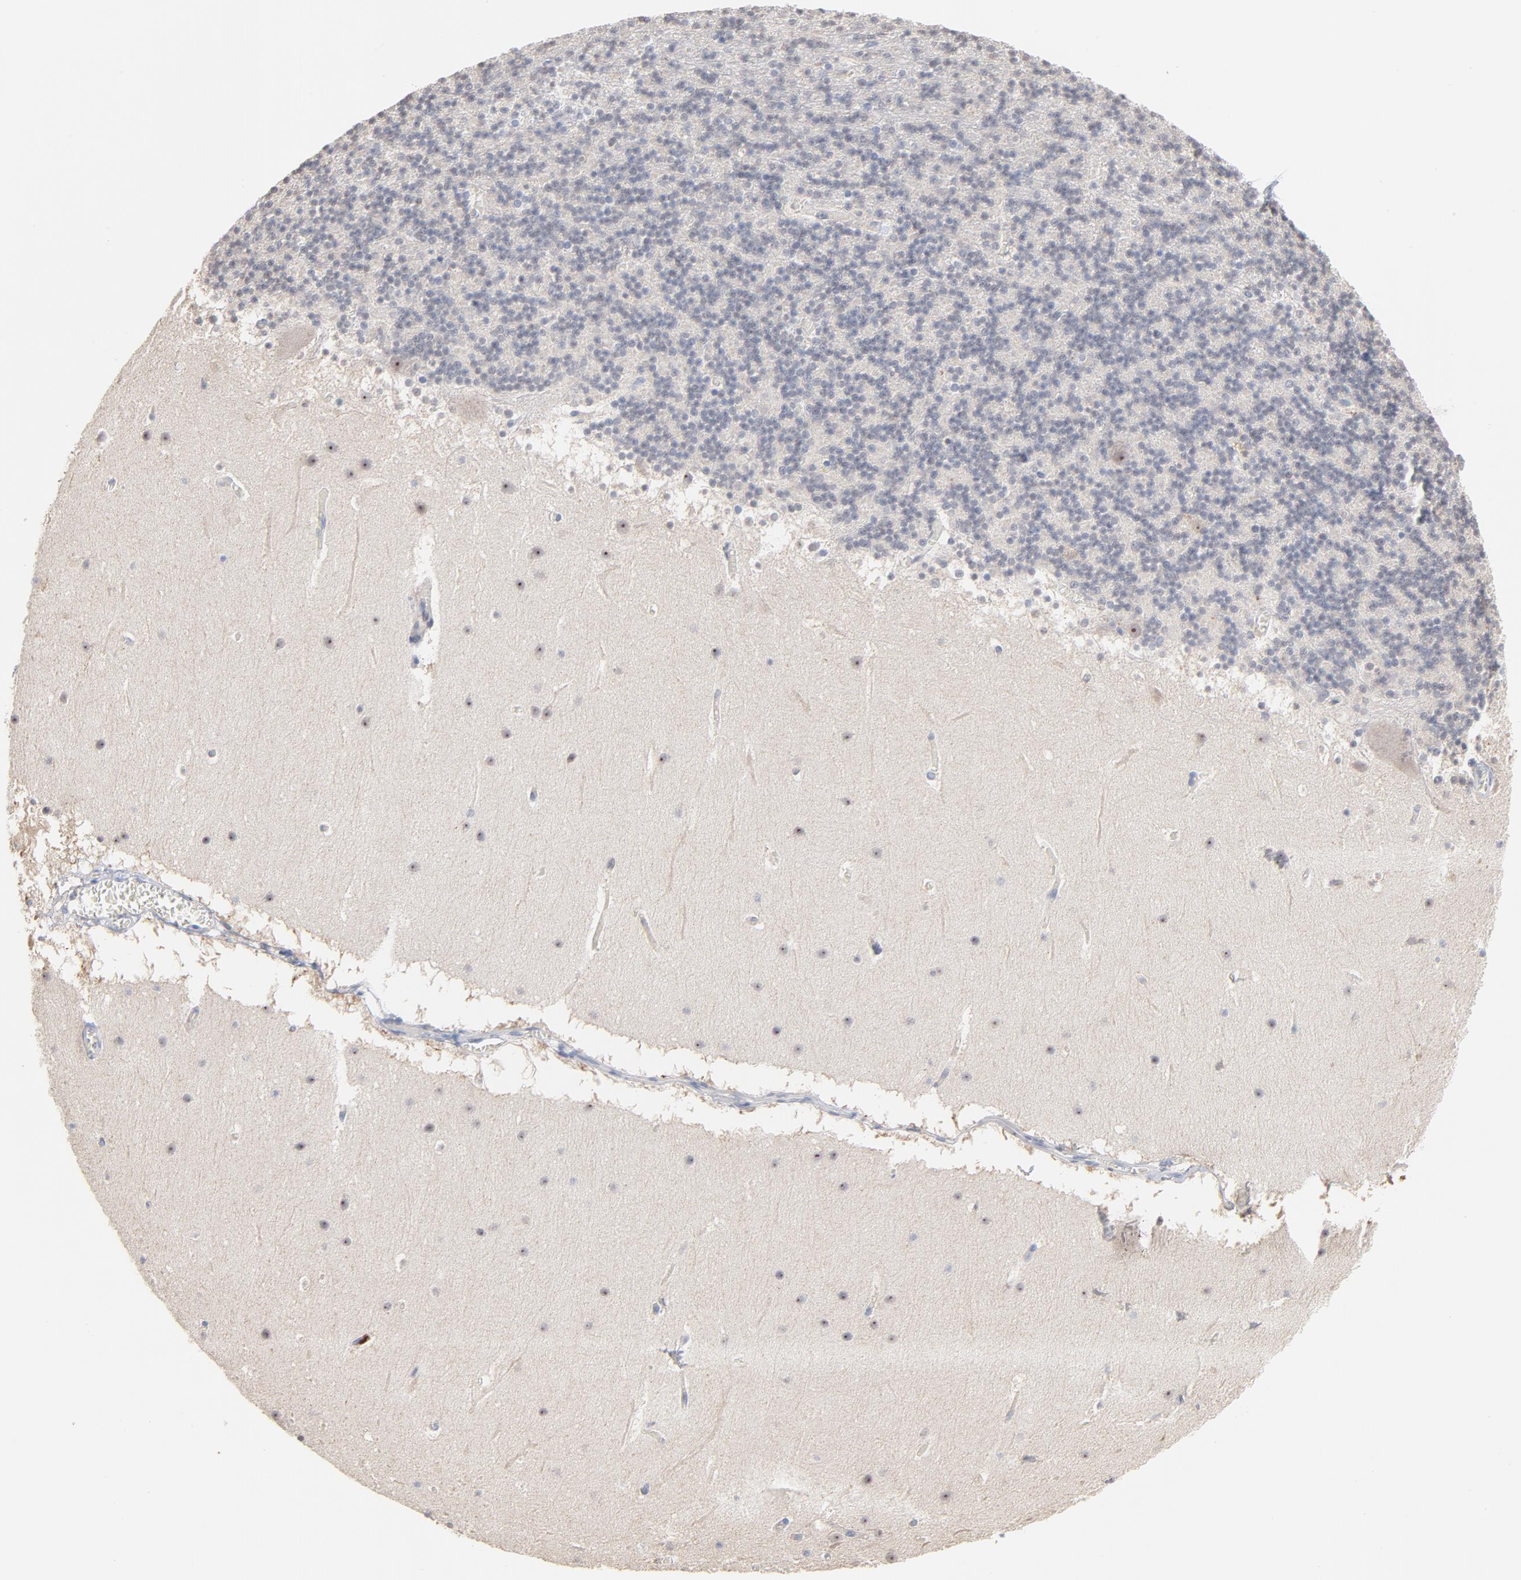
{"staining": {"intensity": "negative", "quantity": "none", "location": "none"}, "tissue": "cerebellum", "cell_type": "Cells in granular layer", "image_type": "normal", "snomed": [{"axis": "morphology", "description": "Normal tissue, NOS"}, {"axis": "topography", "description": "Cerebellum"}], "caption": "The micrograph displays no staining of cells in granular layer in benign cerebellum.", "gene": "PNMA1", "patient": {"sex": "male", "age": 45}}